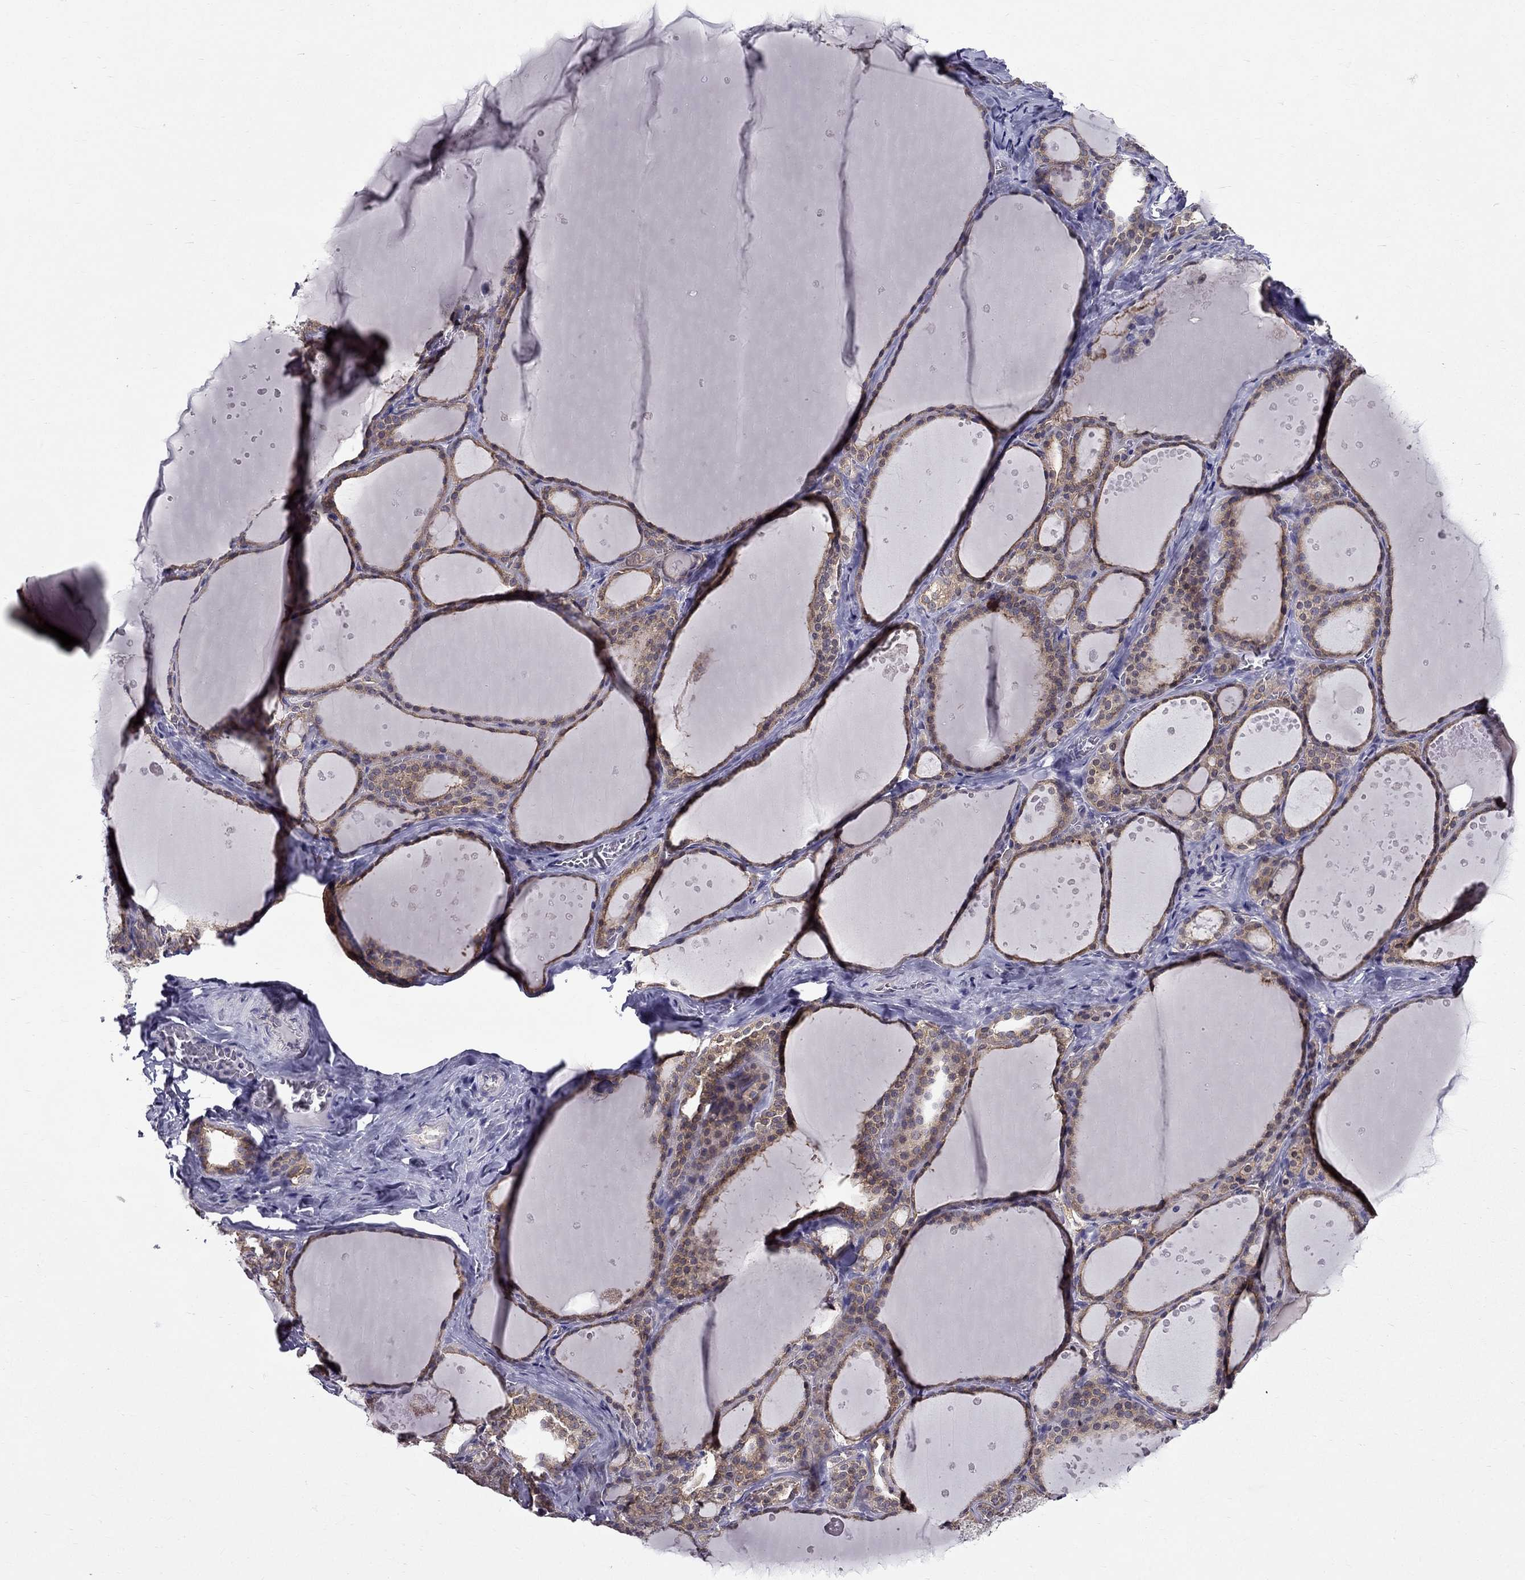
{"staining": {"intensity": "moderate", "quantity": "25%-75%", "location": "cytoplasmic/membranous"}, "tissue": "thyroid gland", "cell_type": "Glandular cells", "image_type": "normal", "snomed": [{"axis": "morphology", "description": "Normal tissue, NOS"}, {"axis": "topography", "description": "Thyroid gland"}], "caption": "A brown stain shows moderate cytoplasmic/membranous positivity of a protein in glandular cells of benign human thyroid gland.", "gene": "AAK1", "patient": {"sex": "male", "age": 63}}